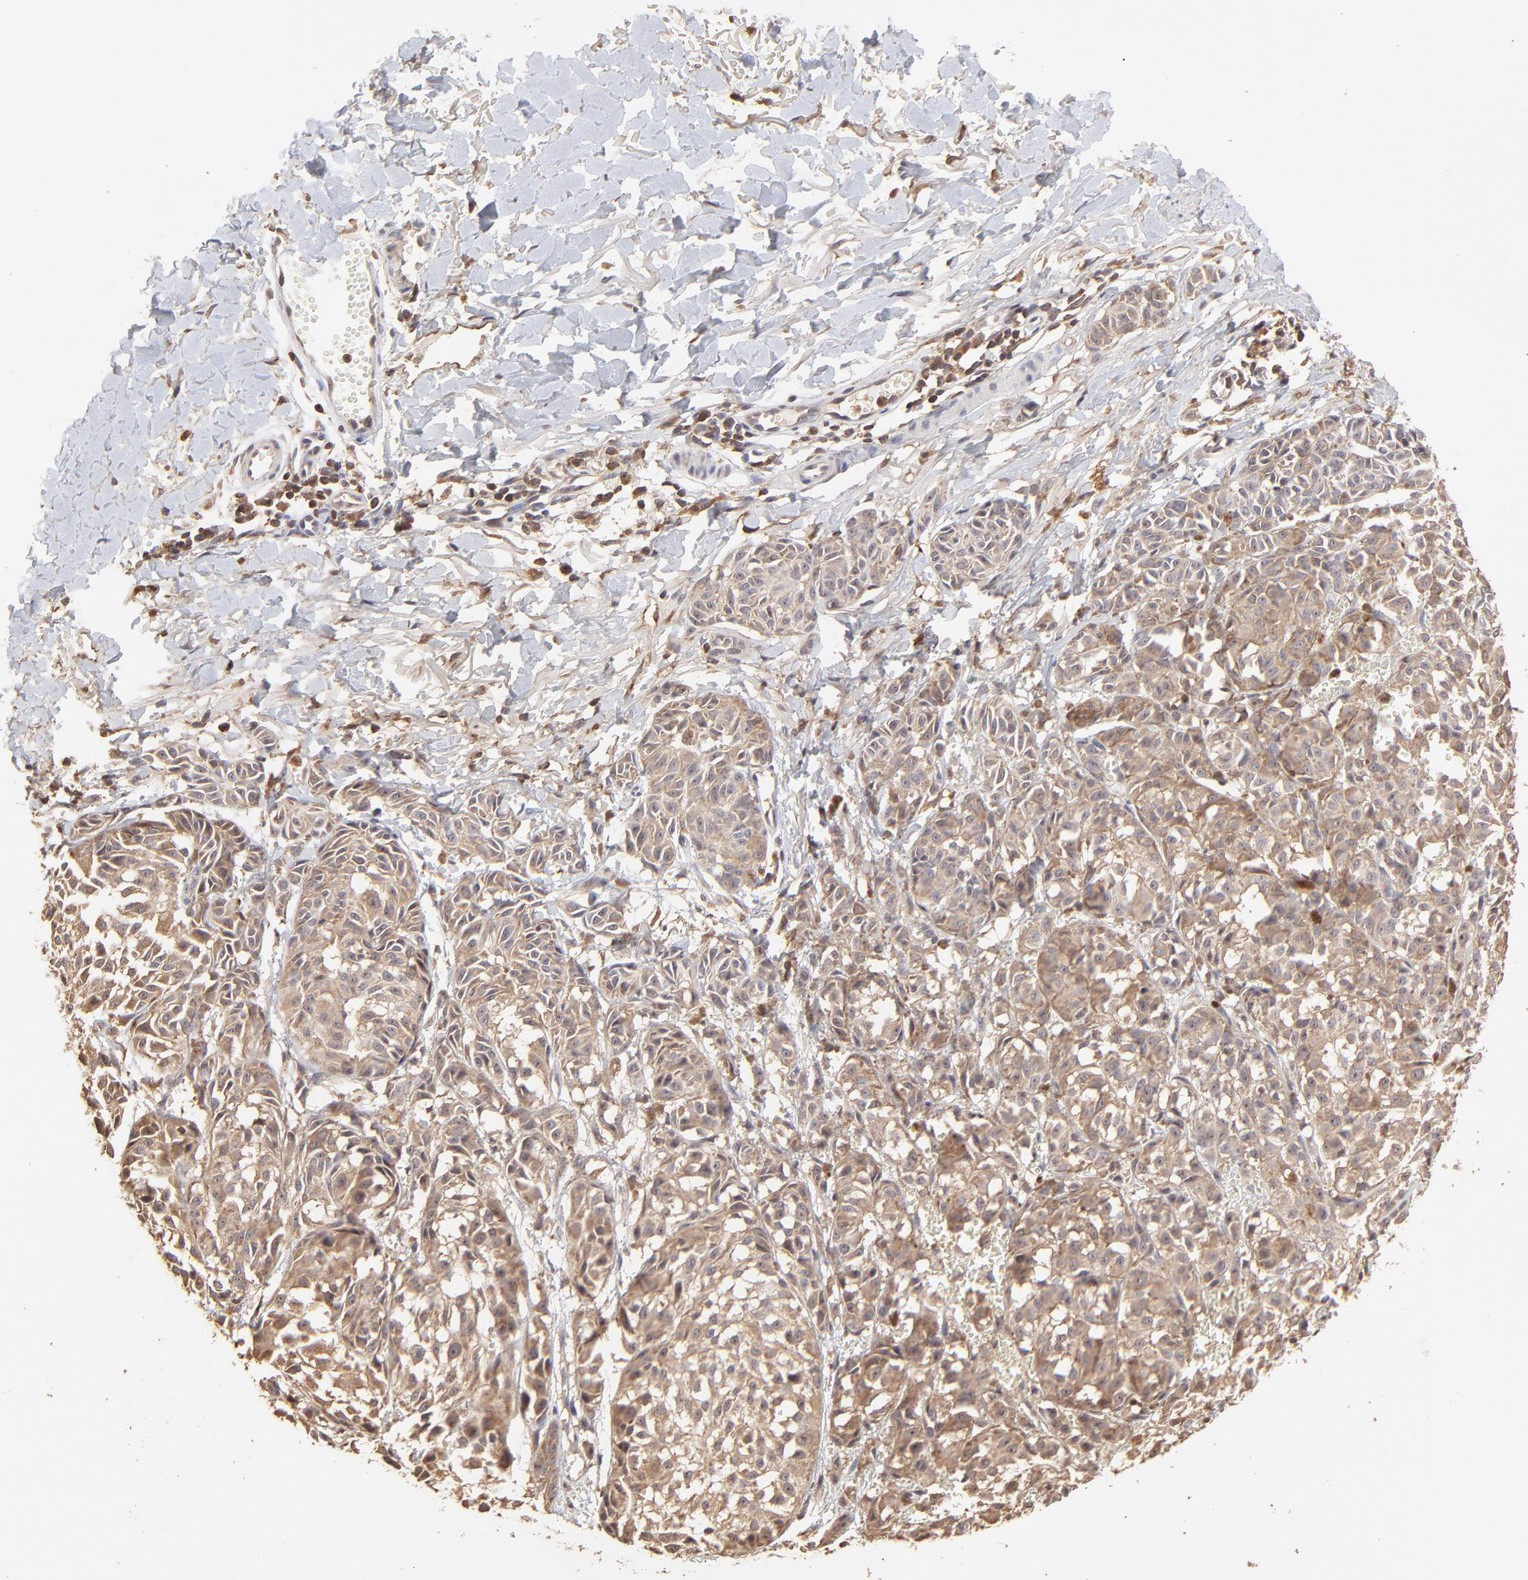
{"staining": {"intensity": "moderate", "quantity": ">75%", "location": "cytoplasmic/membranous"}, "tissue": "melanoma", "cell_type": "Tumor cells", "image_type": "cancer", "snomed": [{"axis": "morphology", "description": "Malignant melanoma, NOS"}, {"axis": "topography", "description": "Skin"}], "caption": "Malignant melanoma stained with a protein marker reveals moderate staining in tumor cells.", "gene": "STON2", "patient": {"sex": "male", "age": 76}}